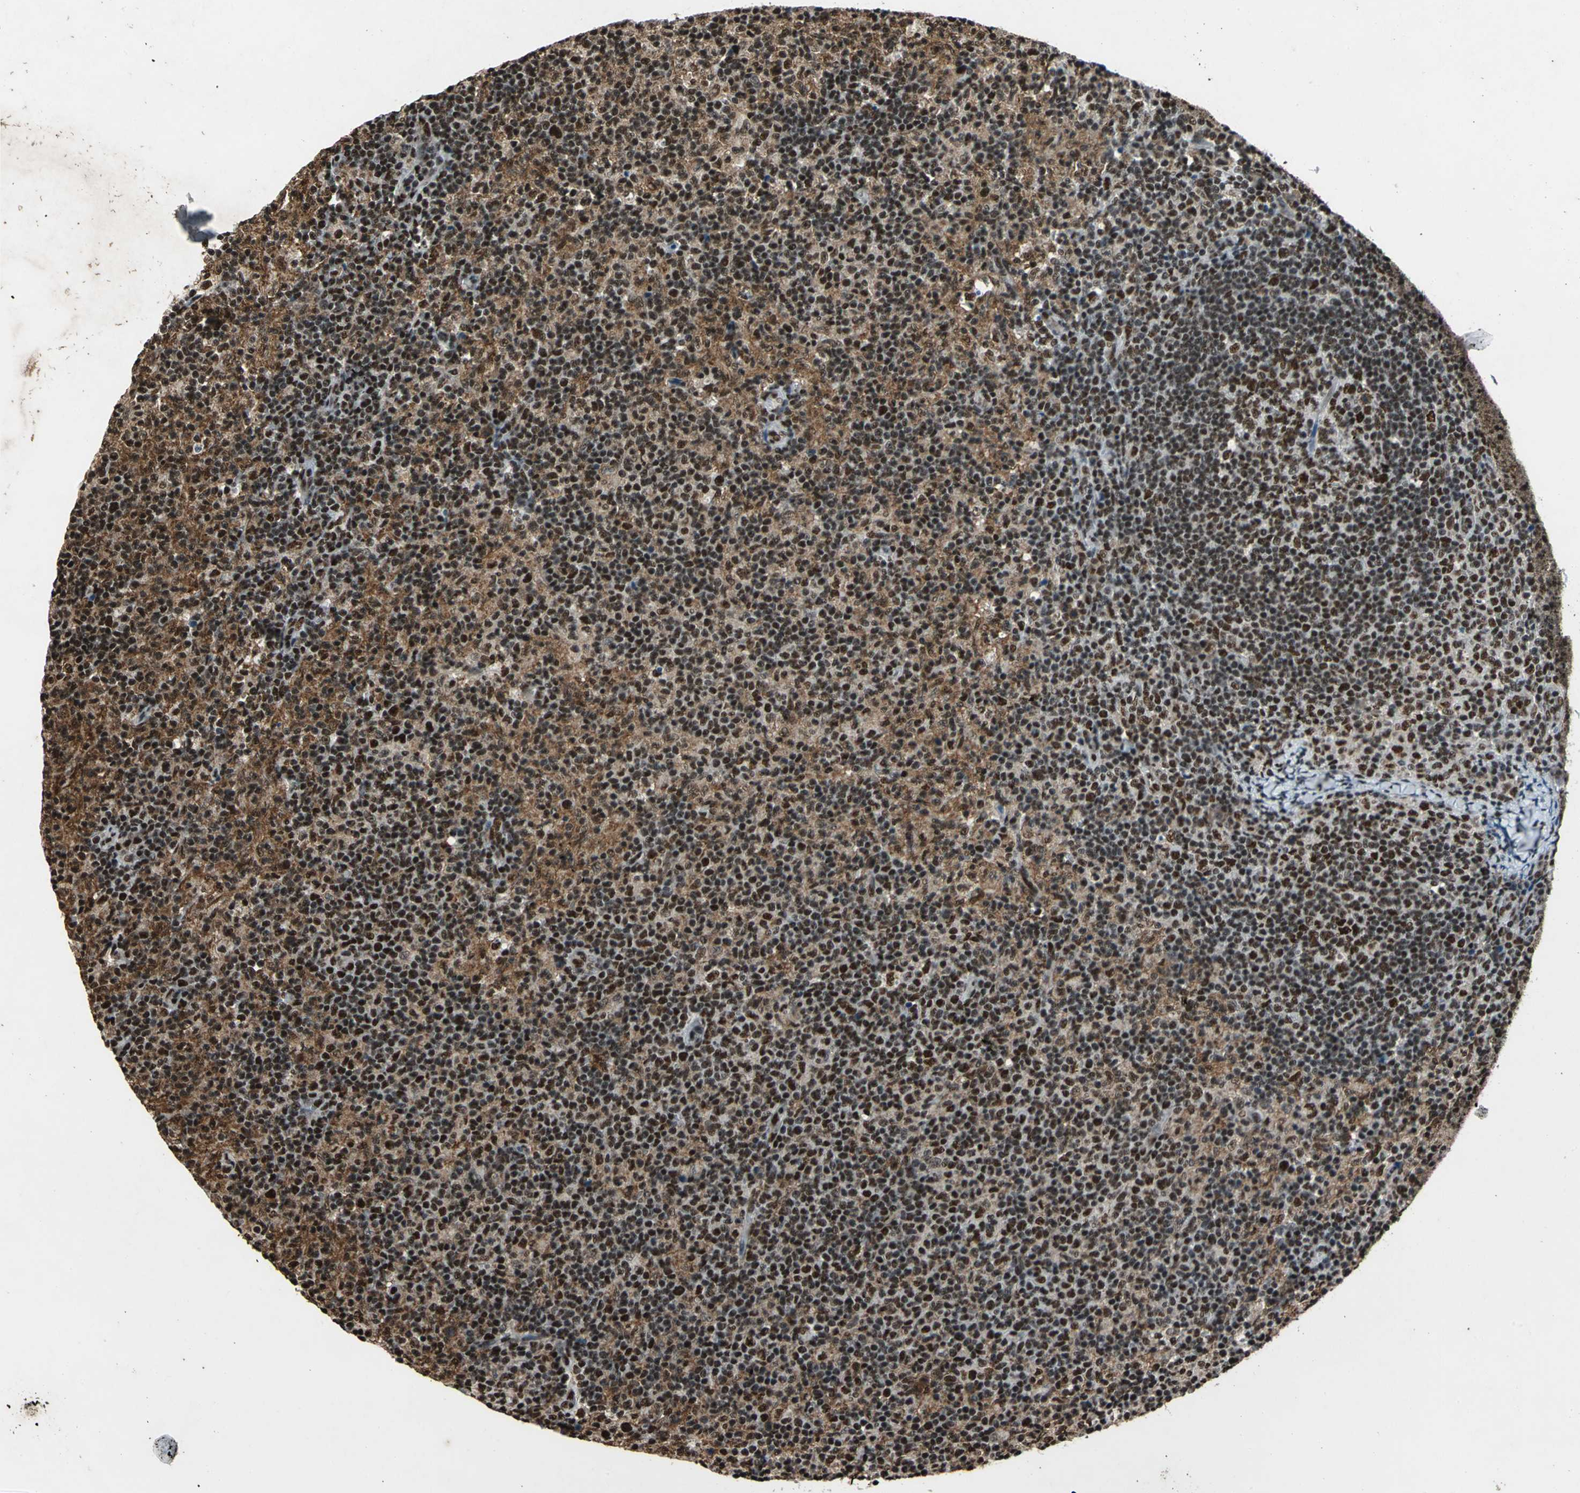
{"staining": {"intensity": "strong", "quantity": ">75%", "location": "nuclear"}, "tissue": "lymph node", "cell_type": "Germinal center cells", "image_type": "normal", "snomed": [{"axis": "morphology", "description": "Normal tissue, NOS"}, {"axis": "morphology", "description": "Inflammation, NOS"}, {"axis": "topography", "description": "Lymph node"}], "caption": "About >75% of germinal center cells in normal human lymph node show strong nuclear protein staining as visualized by brown immunohistochemical staining.", "gene": "MTA2", "patient": {"sex": "male", "age": 55}}